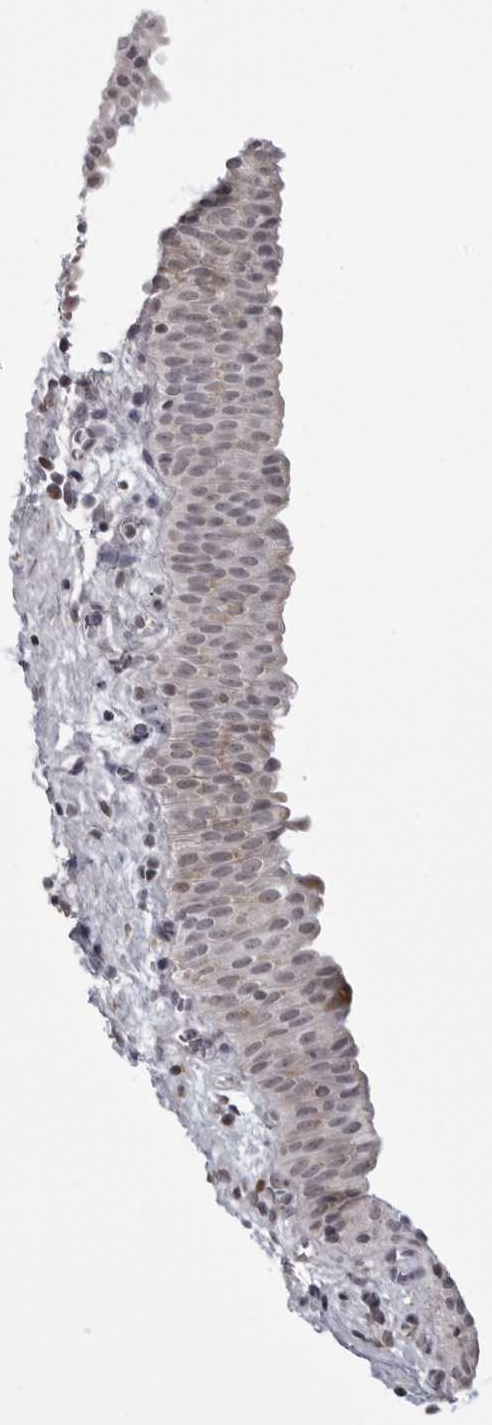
{"staining": {"intensity": "weak", "quantity": "25%-75%", "location": "cytoplasmic/membranous"}, "tissue": "urinary bladder", "cell_type": "Urothelial cells", "image_type": "normal", "snomed": [{"axis": "morphology", "description": "Normal tissue, NOS"}, {"axis": "topography", "description": "Urinary bladder"}], "caption": "Urothelial cells demonstrate low levels of weak cytoplasmic/membranous positivity in about 25%-75% of cells in unremarkable human urinary bladder. The staining is performed using DAB (3,3'-diaminobenzidine) brown chromogen to label protein expression. The nuclei are counter-stained blue using hematoxylin.", "gene": "RTCA", "patient": {"sex": "male", "age": 82}}